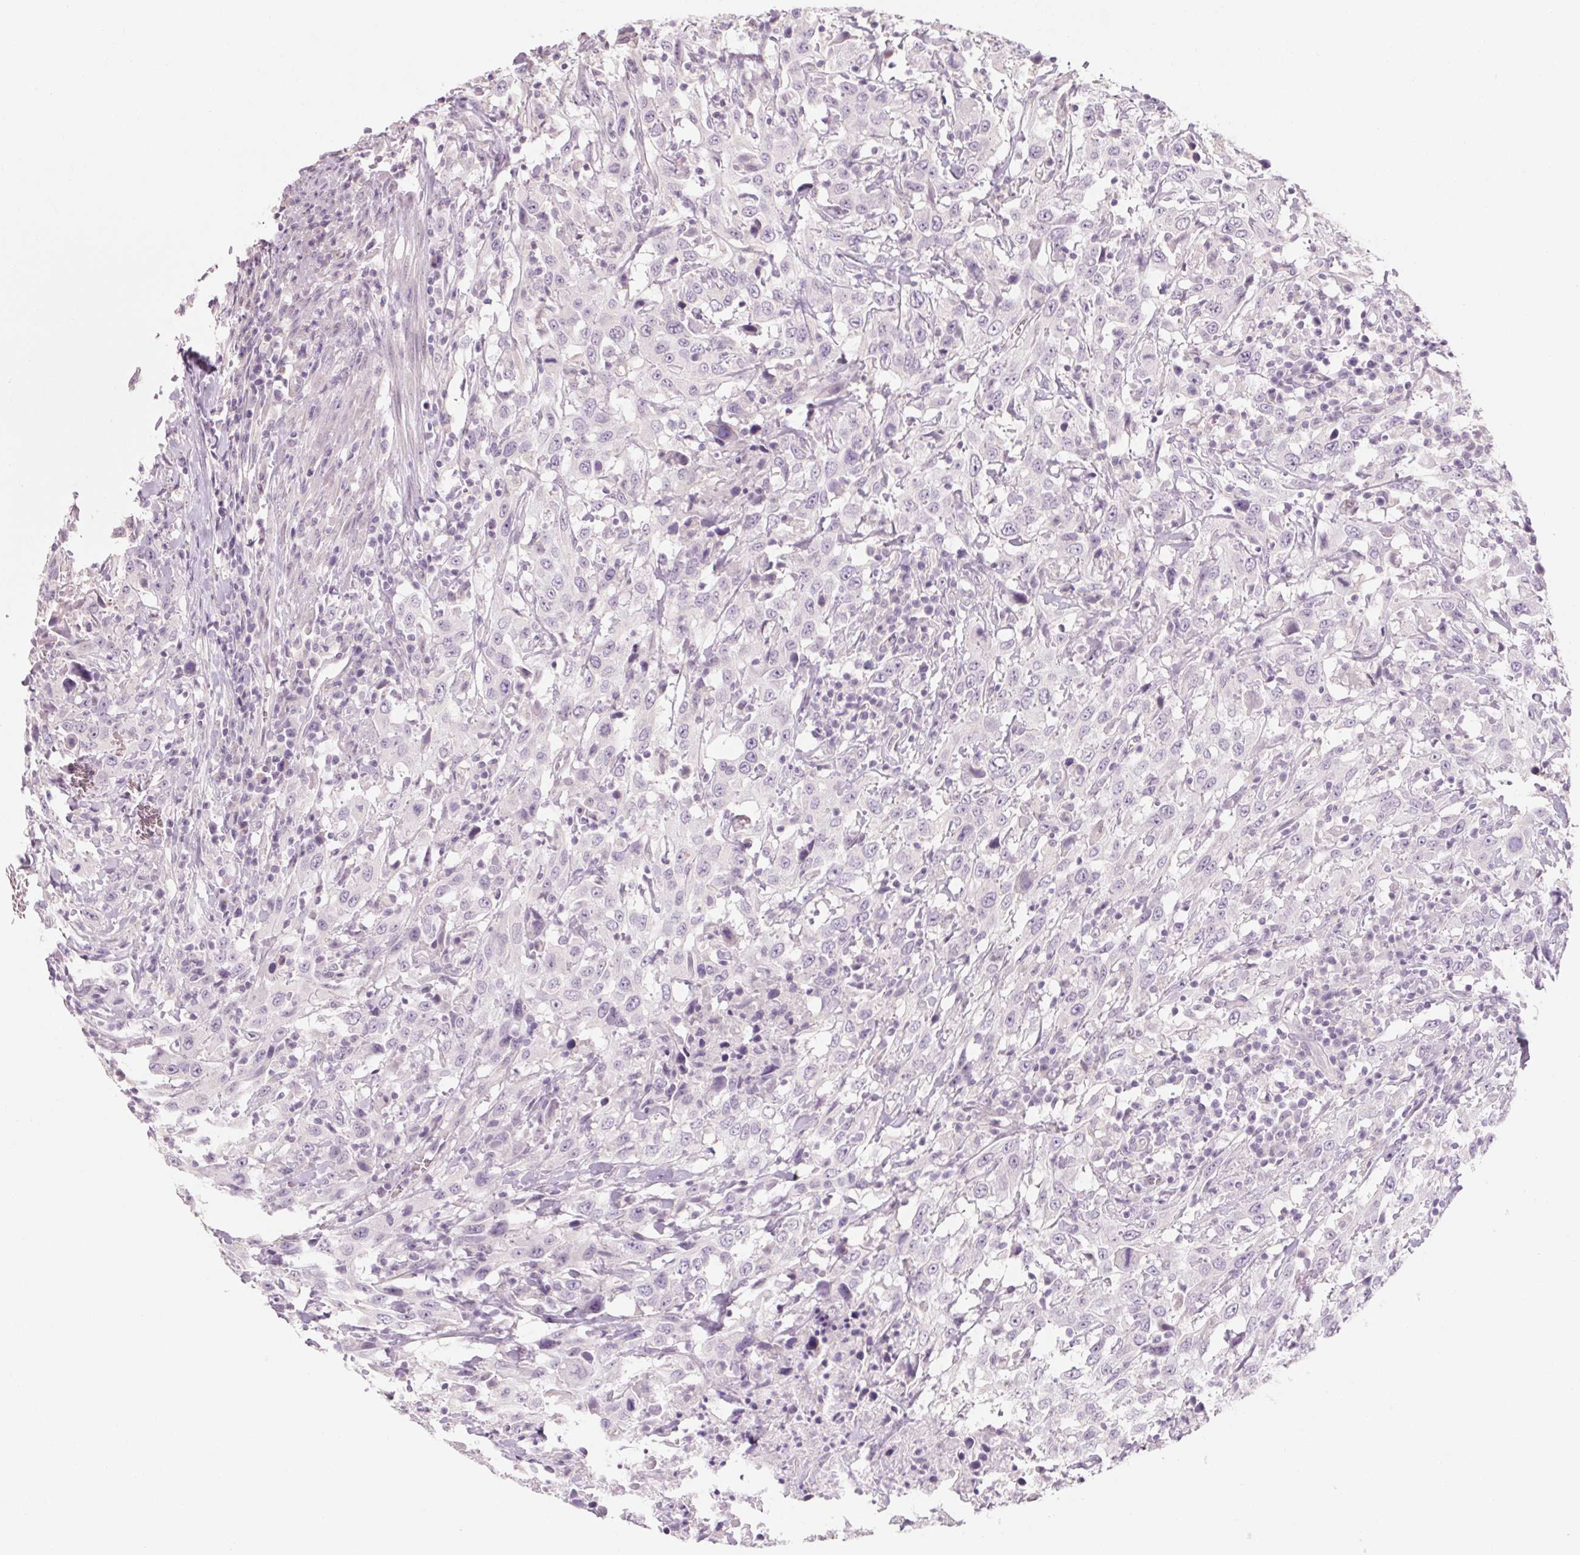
{"staining": {"intensity": "negative", "quantity": "none", "location": "none"}, "tissue": "urothelial cancer", "cell_type": "Tumor cells", "image_type": "cancer", "snomed": [{"axis": "morphology", "description": "Urothelial carcinoma, High grade"}, {"axis": "topography", "description": "Urinary bladder"}], "caption": "This is an IHC micrograph of urothelial carcinoma (high-grade). There is no positivity in tumor cells.", "gene": "POU1F1", "patient": {"sex": "male", "age": 61}}